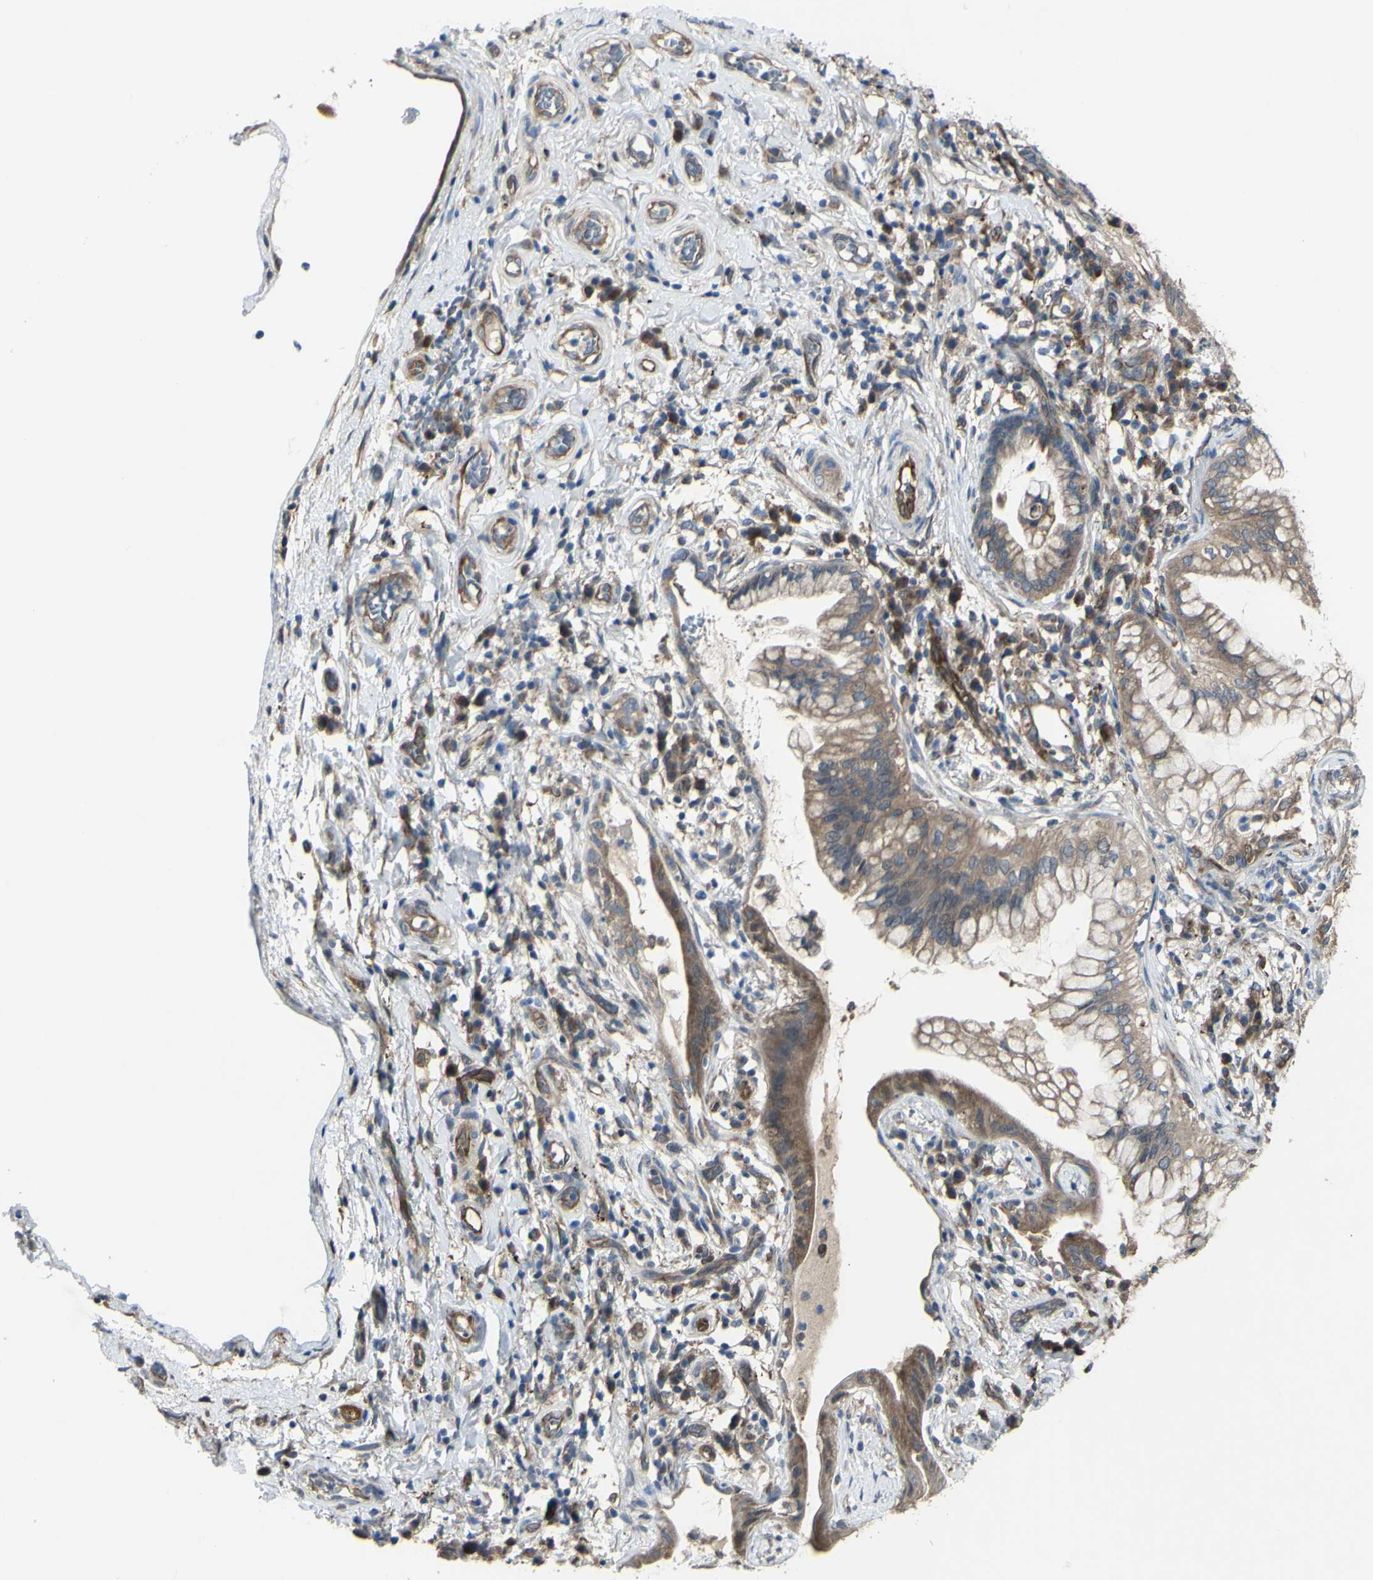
{"staining": {"intensity": "moderate", "quantity": "25%-75%", "location": "cytoplasmic/membranous"}, "tissue": "lung cancer", "cell_type": "Tumor cells", "image_type": "cancer", "snomed": [{"axis": "morphology", "description": "Adenocarcinoma, NOS"}, {"axis": "topography", "description": "Lung"}], "caption": "Adenocarcinoma (lung) was stained to show a protein in brown. There is medium levels of moderate cytoplasmic/membranous positivity in about 25%-75% of tumor cells.", "gene": "IGSF9B", "patient": {"sex": "female", "age": 70}}